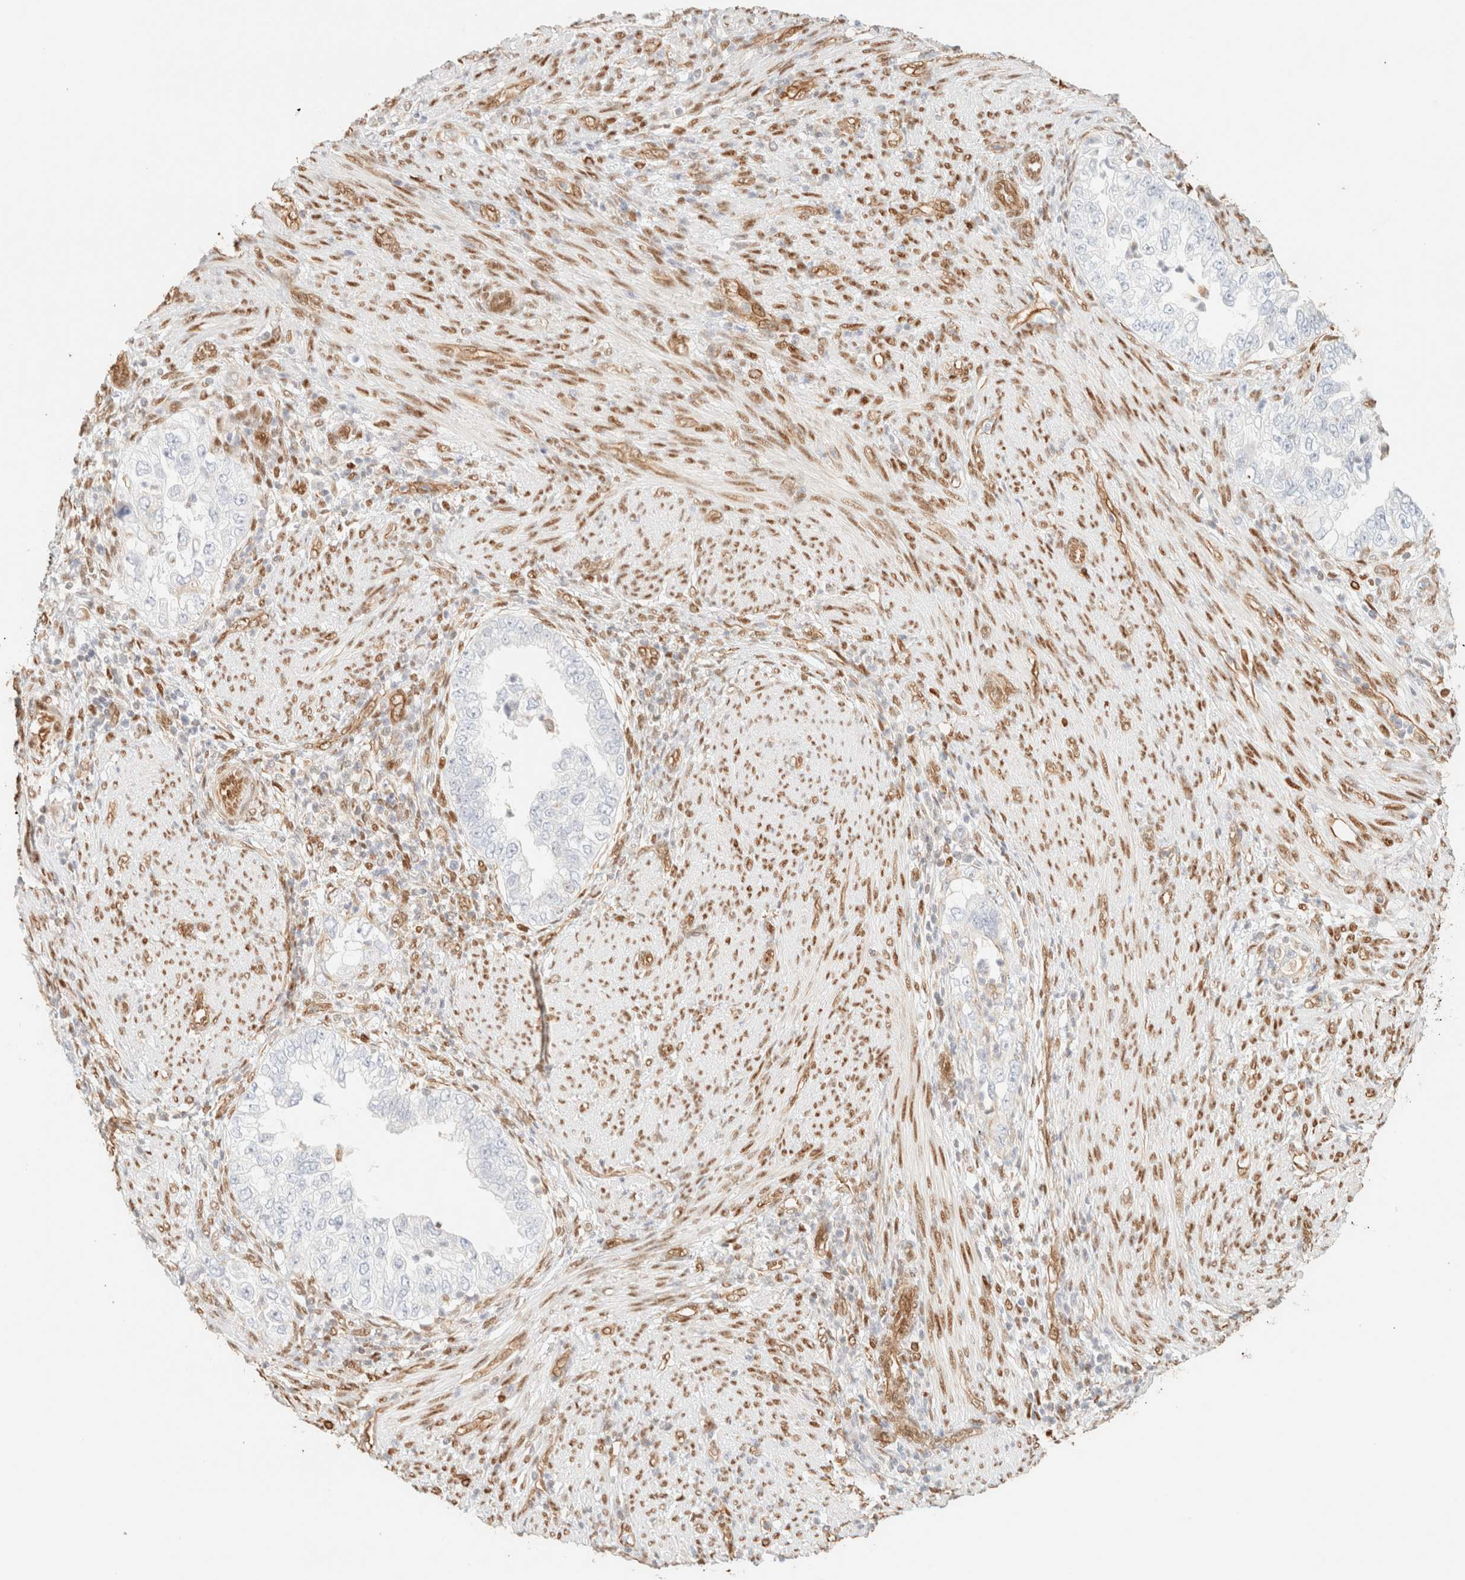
{"staining": {"intensity": "negative", "quantity": "none", "location": "none"}, "tissue": "endometrial cancer", "cell_type": "Tumor cells", "image_type": "cancer", "snomed": [{"axis": "morphology", "description": "Adenocarcinoma, NOS"}, {"axis": "topography", "description": "Endometrium"}], "caption": "High power microscopy histopathology image of an IHC micrograph of adenocarcinoma (endometrial), revealing no significant expression in tumor cells.", "gene": "ZSCAN18", "patient": {"sex": "female", "age": 85}}